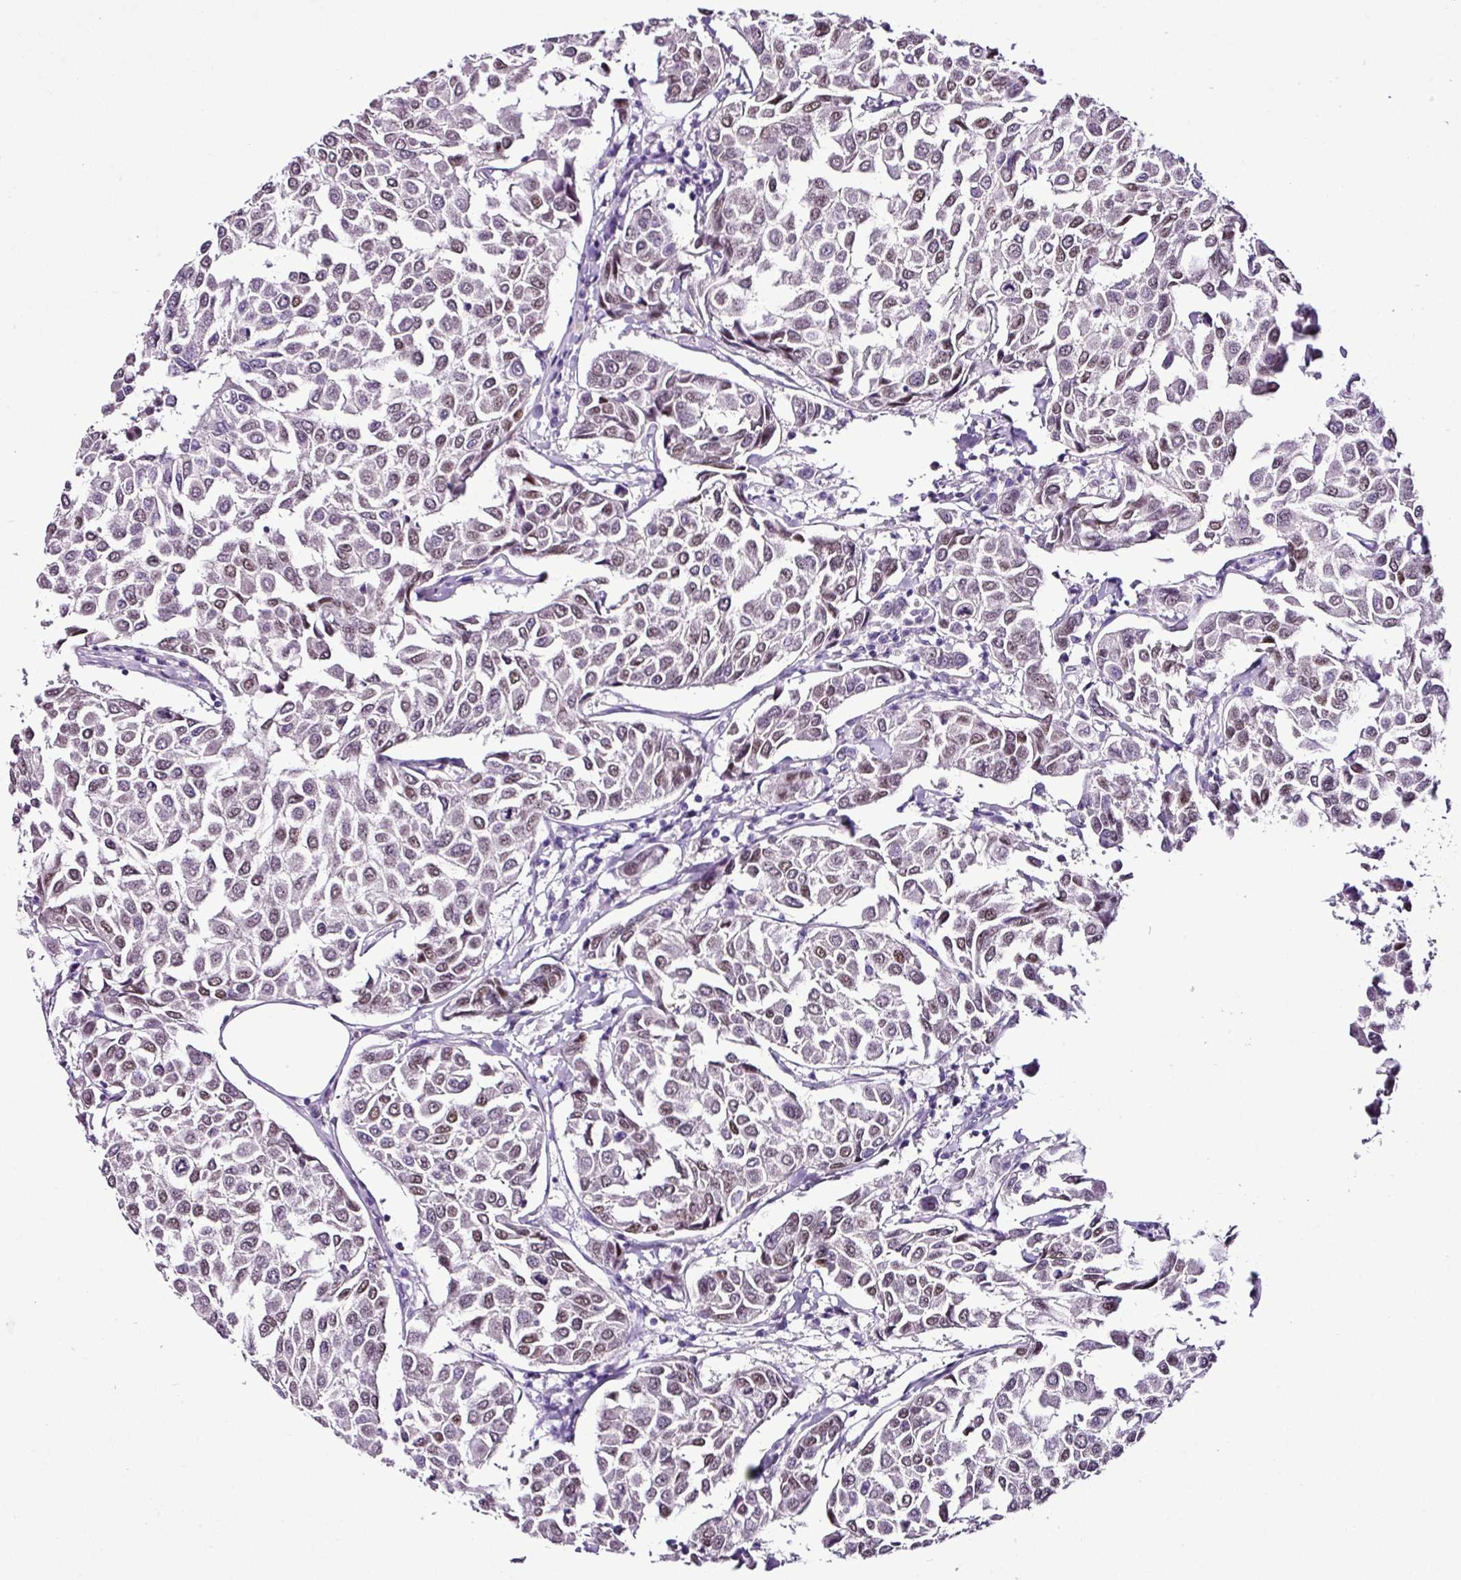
{"staining": {"intensity": "moderate", "quantity": "<25%", "location": "nuclear"}, "tissue": "breast cancer", "cell_type": "Tumor cells", "image_type": "cancer", "snomed": [{"axis": "morphology", "description": "Duct carcinoma"}, {"axis": "topography", "description": "Breast"}], "caption": "Moderate nuclear positivity is identified in about <25% of tumor cells in breast infiltrating ductal carcinoma.", "gene": "ESR1", "patient": {"sex": "female", "age": 55}}